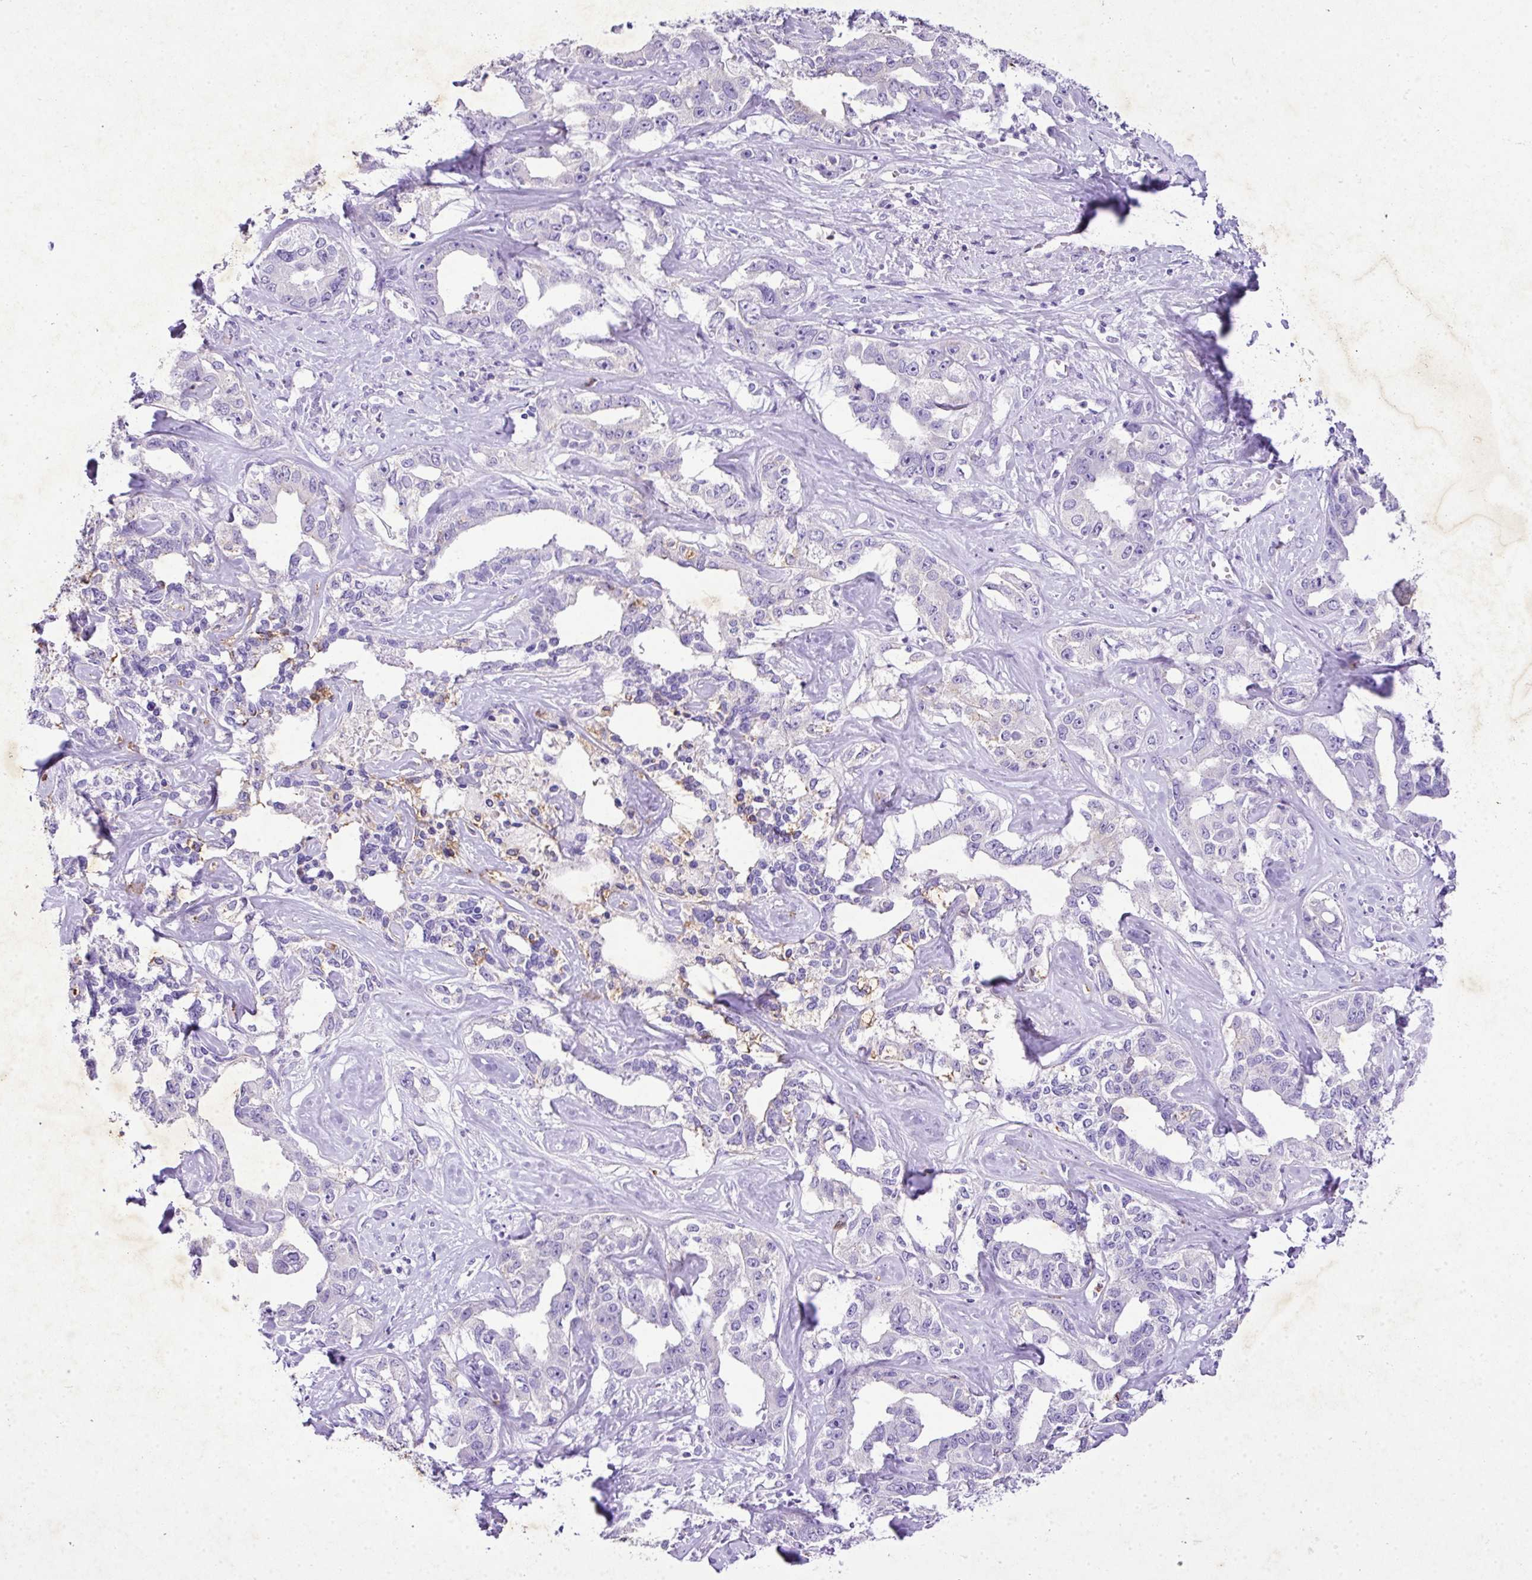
{"staining": {"intensity": "negative", "quantity": "none", "location": "none"}, "tissue": "liver cancer", "cell_type": "Tumor cells", "image_type": "cancer", "snomed": [{"axis": "morphology", "description": "Cholangiocarcinoma"}, {"axis": "topography", "description": "Liver"}], "caption": "Image shows no protein staining in tumor cells of liver cancer (cholangiocarcinoma) tissue. (DAB immunohistochemistry with hematoxylin counter stain).", "gene": "KCNJ11", "patient": {"sex": "male", "age": 59}}